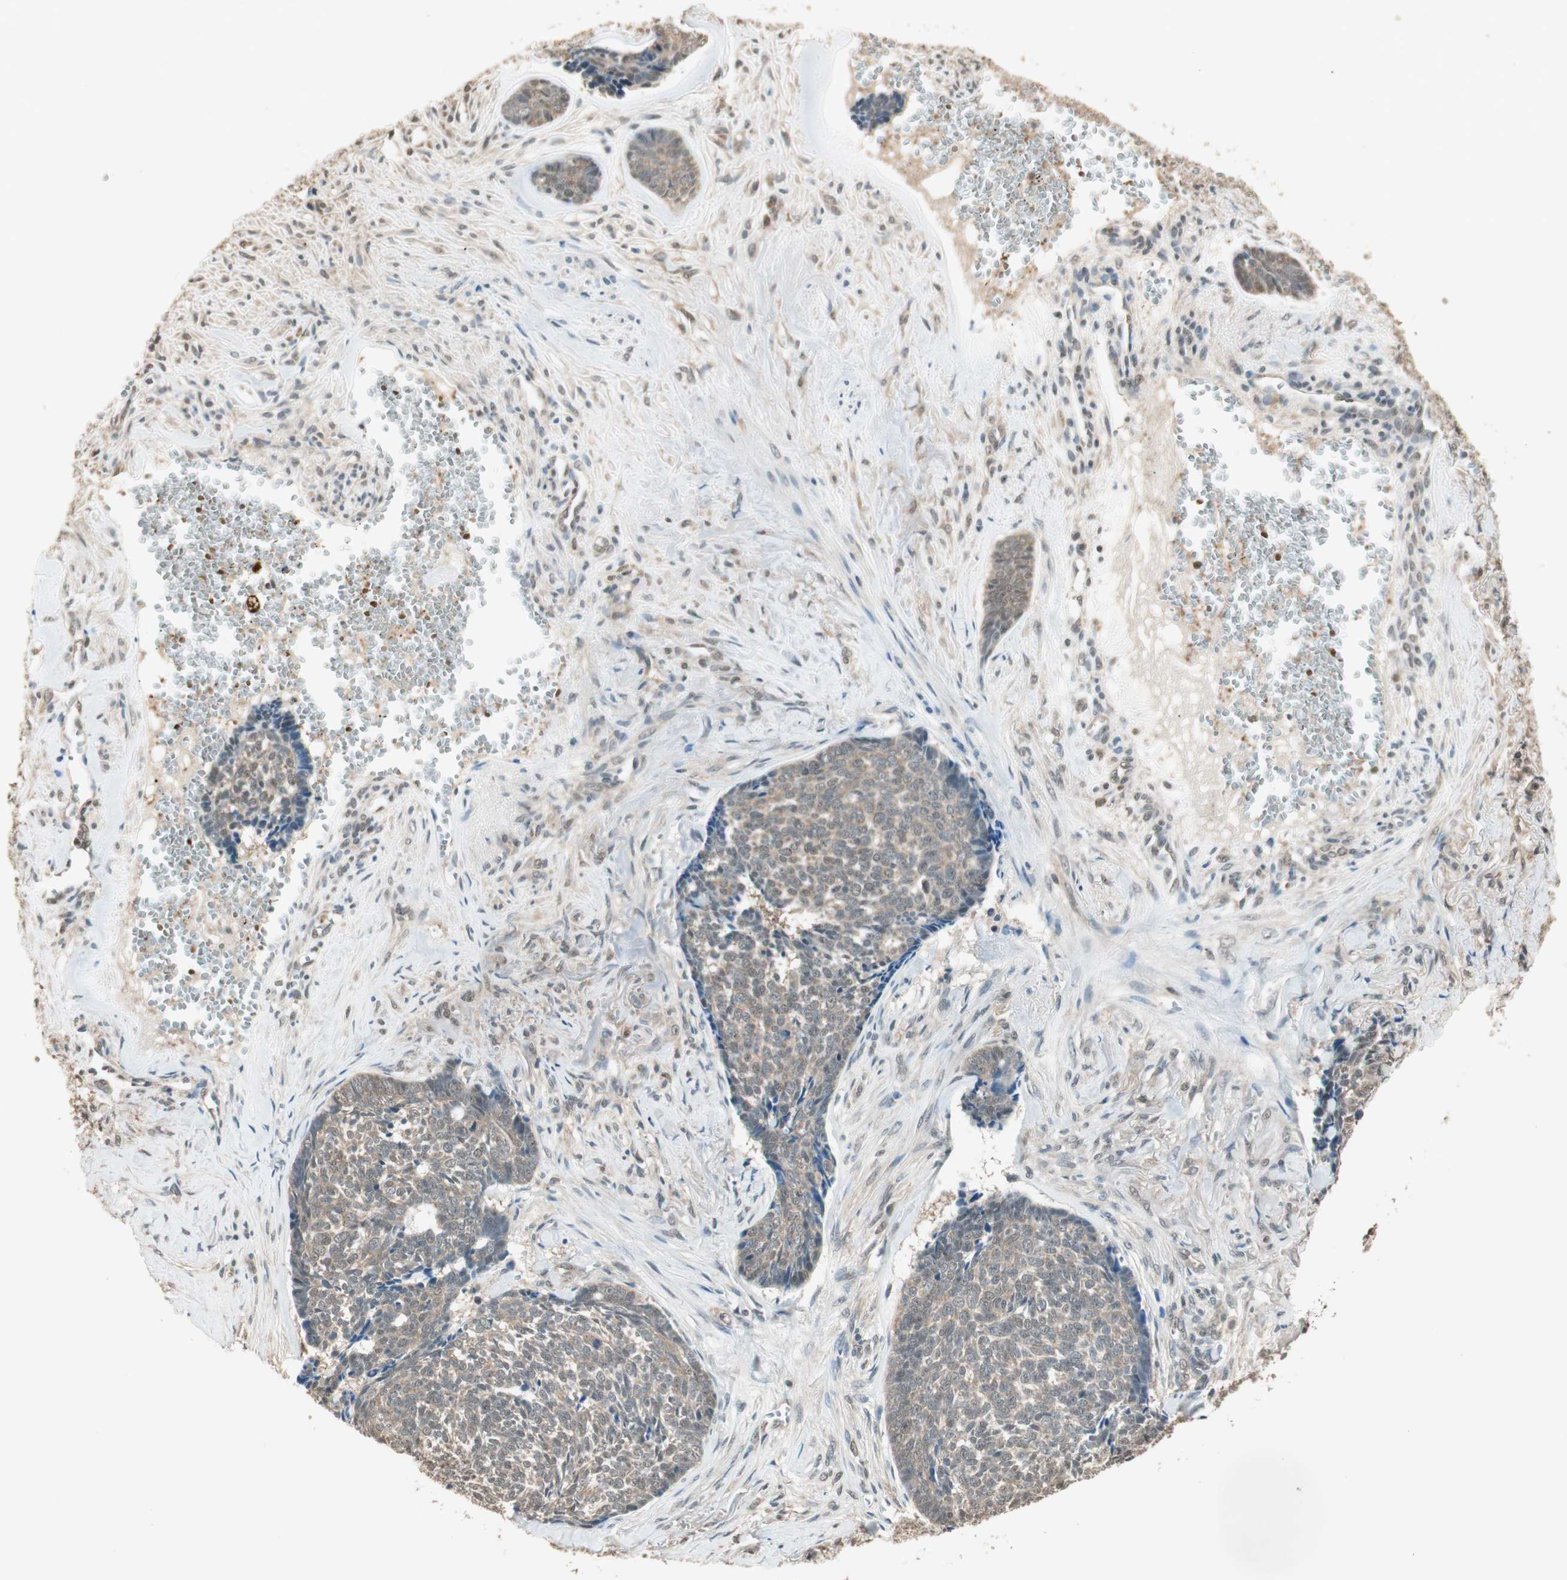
{"staining": {"intensity": "weak", "quantity": ">75%", "location": "cytoplasmic/membranous"}, "tissue": "skin cancer", "cell_type": "Tumor cells", "image_type": "cancer", "snomed": [{"axis": "morphology", "description": "Basal cell carcinoma"}, {"axis": "topography", "description": "Skin"}], "caption": "Skin basal cell carcinoma stained with a protein marker displays weak staining in tumor cells.", "gene": "USP5", "patient": {"sex": "male", "age": 84}}